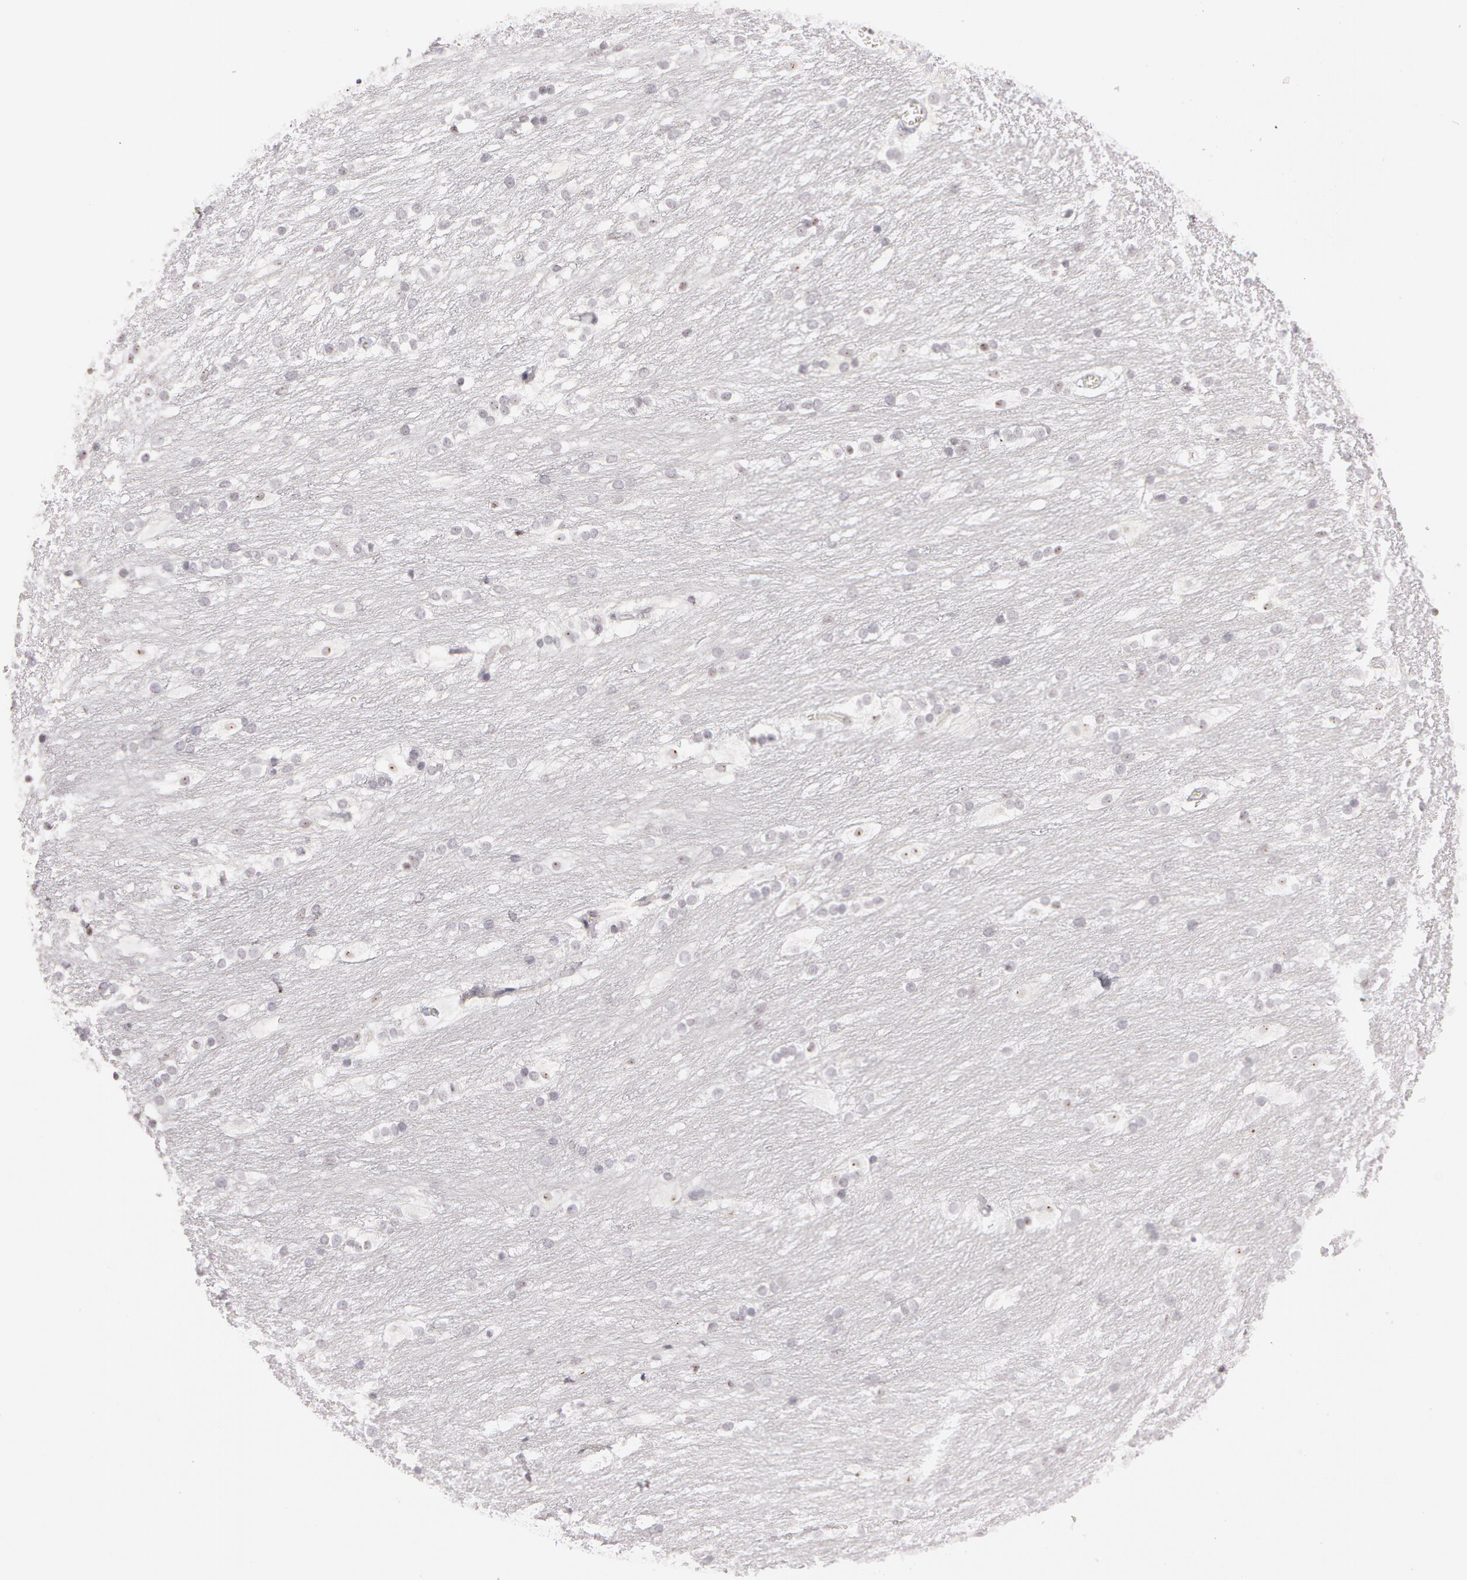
{"staining": {"intensity": "weak", "quantity": "<25%", "location": "nuclear"}, "tissue": "caudate", "cell_type": "Glial cells", "image_type": "normal", "snomed": [{"axis": "morphology", "description": "Normal tissue, NOS"}, {"axis": "topography", "description": "Lateral ventricle wall"}], "caption": "Immunohistochemistry (IHC) of normal caudate demonstrates no expression in glial cells.", "gene": "FBL", "patient": {"sex": "female", "age": 19}}